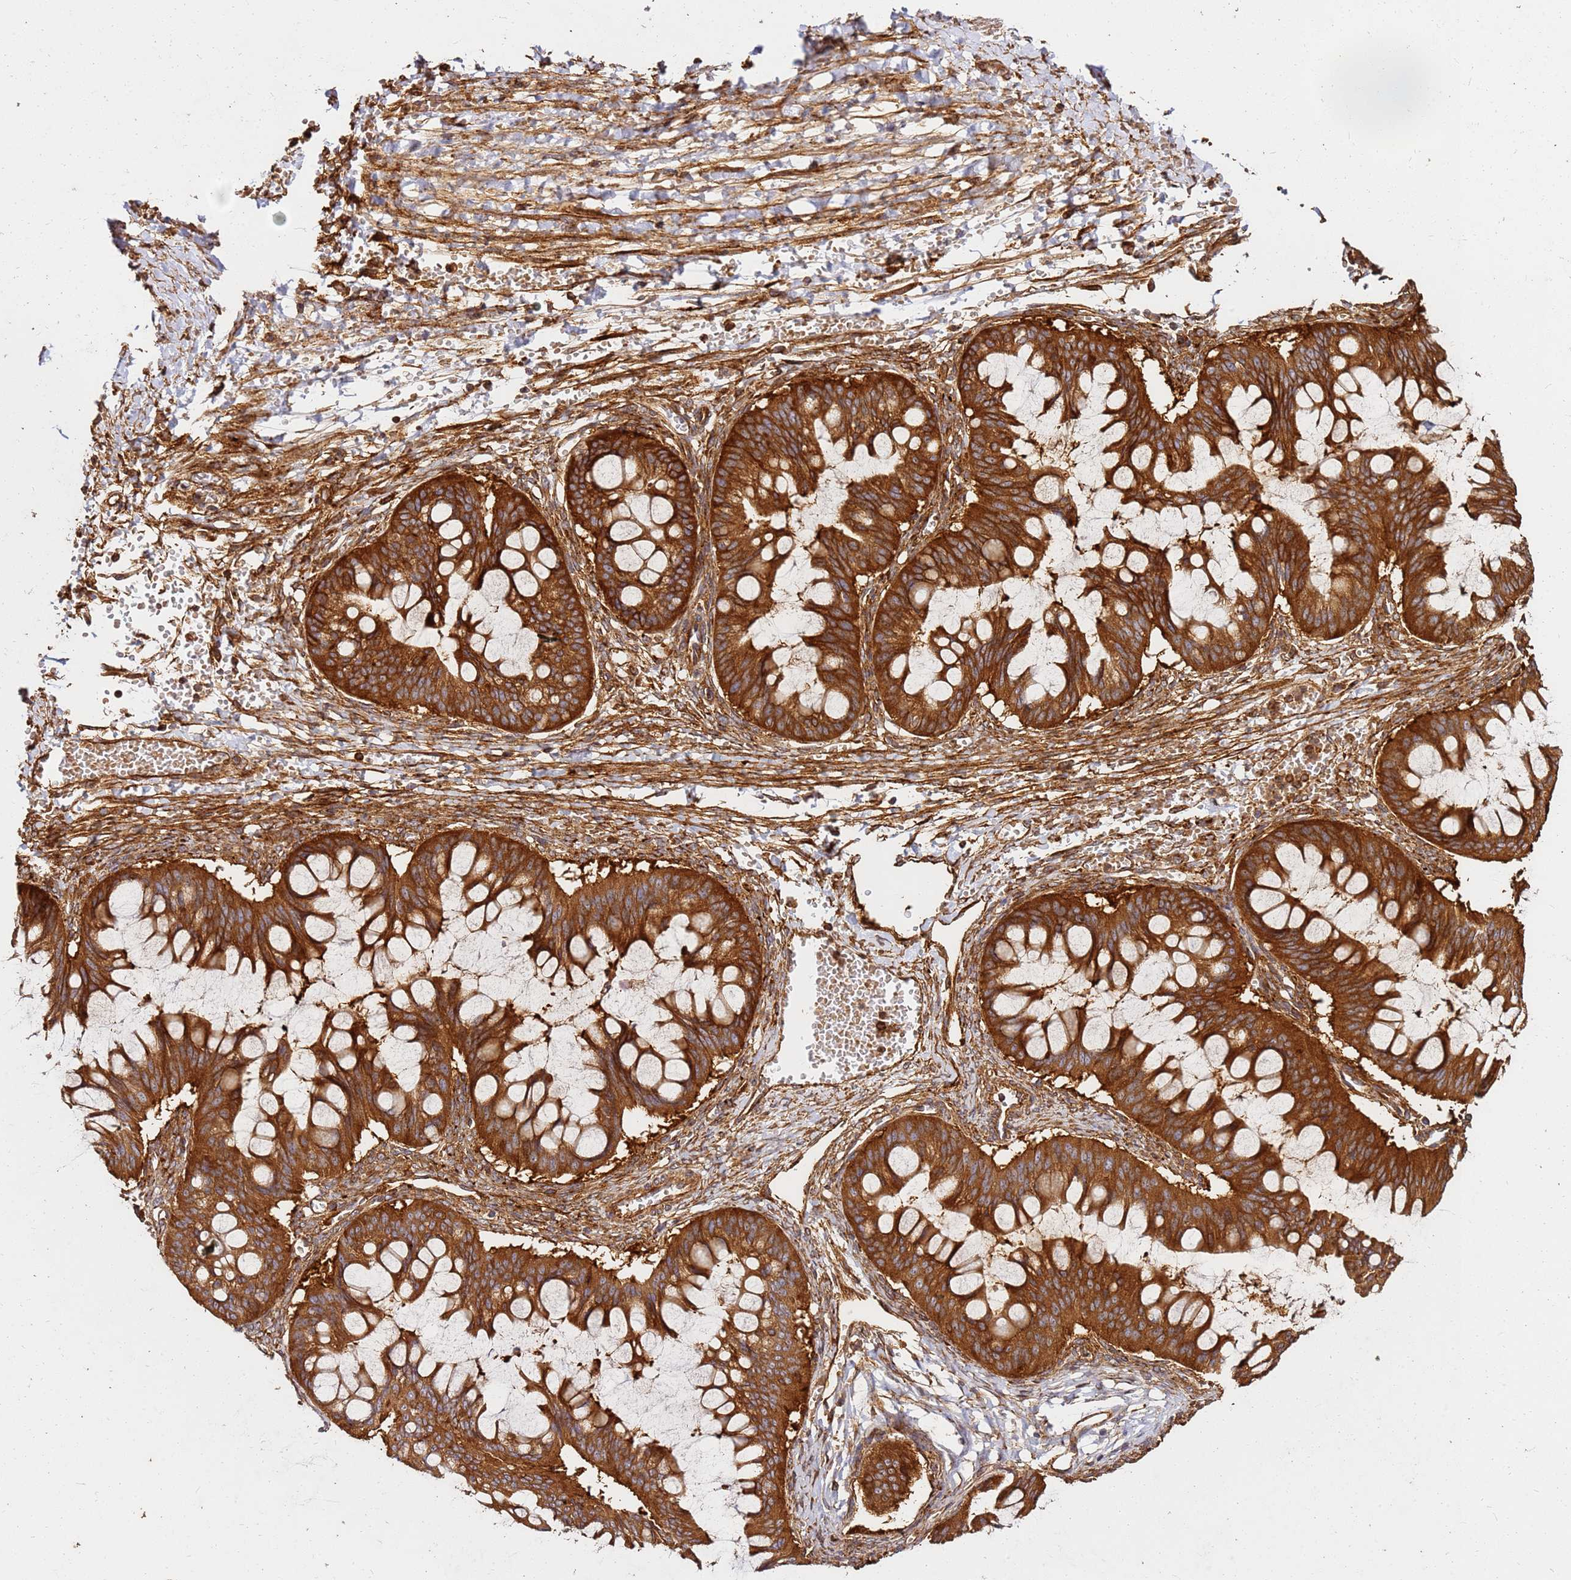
{"staining": {"intensity": "strong", "quantity": ">75%", "location": "cytoplasmic/membranous"}, "tissue": "ovarian cancer", "cell_type": "Tumor cells", "image_type": "cancer", "snomed": [{"axis": "morphology", "description": "Cystadenocarcinoma, mucinous, NOS"}, {"axis": "topography", "description": "Ovary"}], "caption": "There is high levels of strong cytoplasmic/membranous staining in tumor cells of ovarian mucinous cystadenocarcinoma, as demonstrated by immunohistochemical staining (brown color).", "gene": "DVL3", "patient": {"sex": "female", "age": 73}}